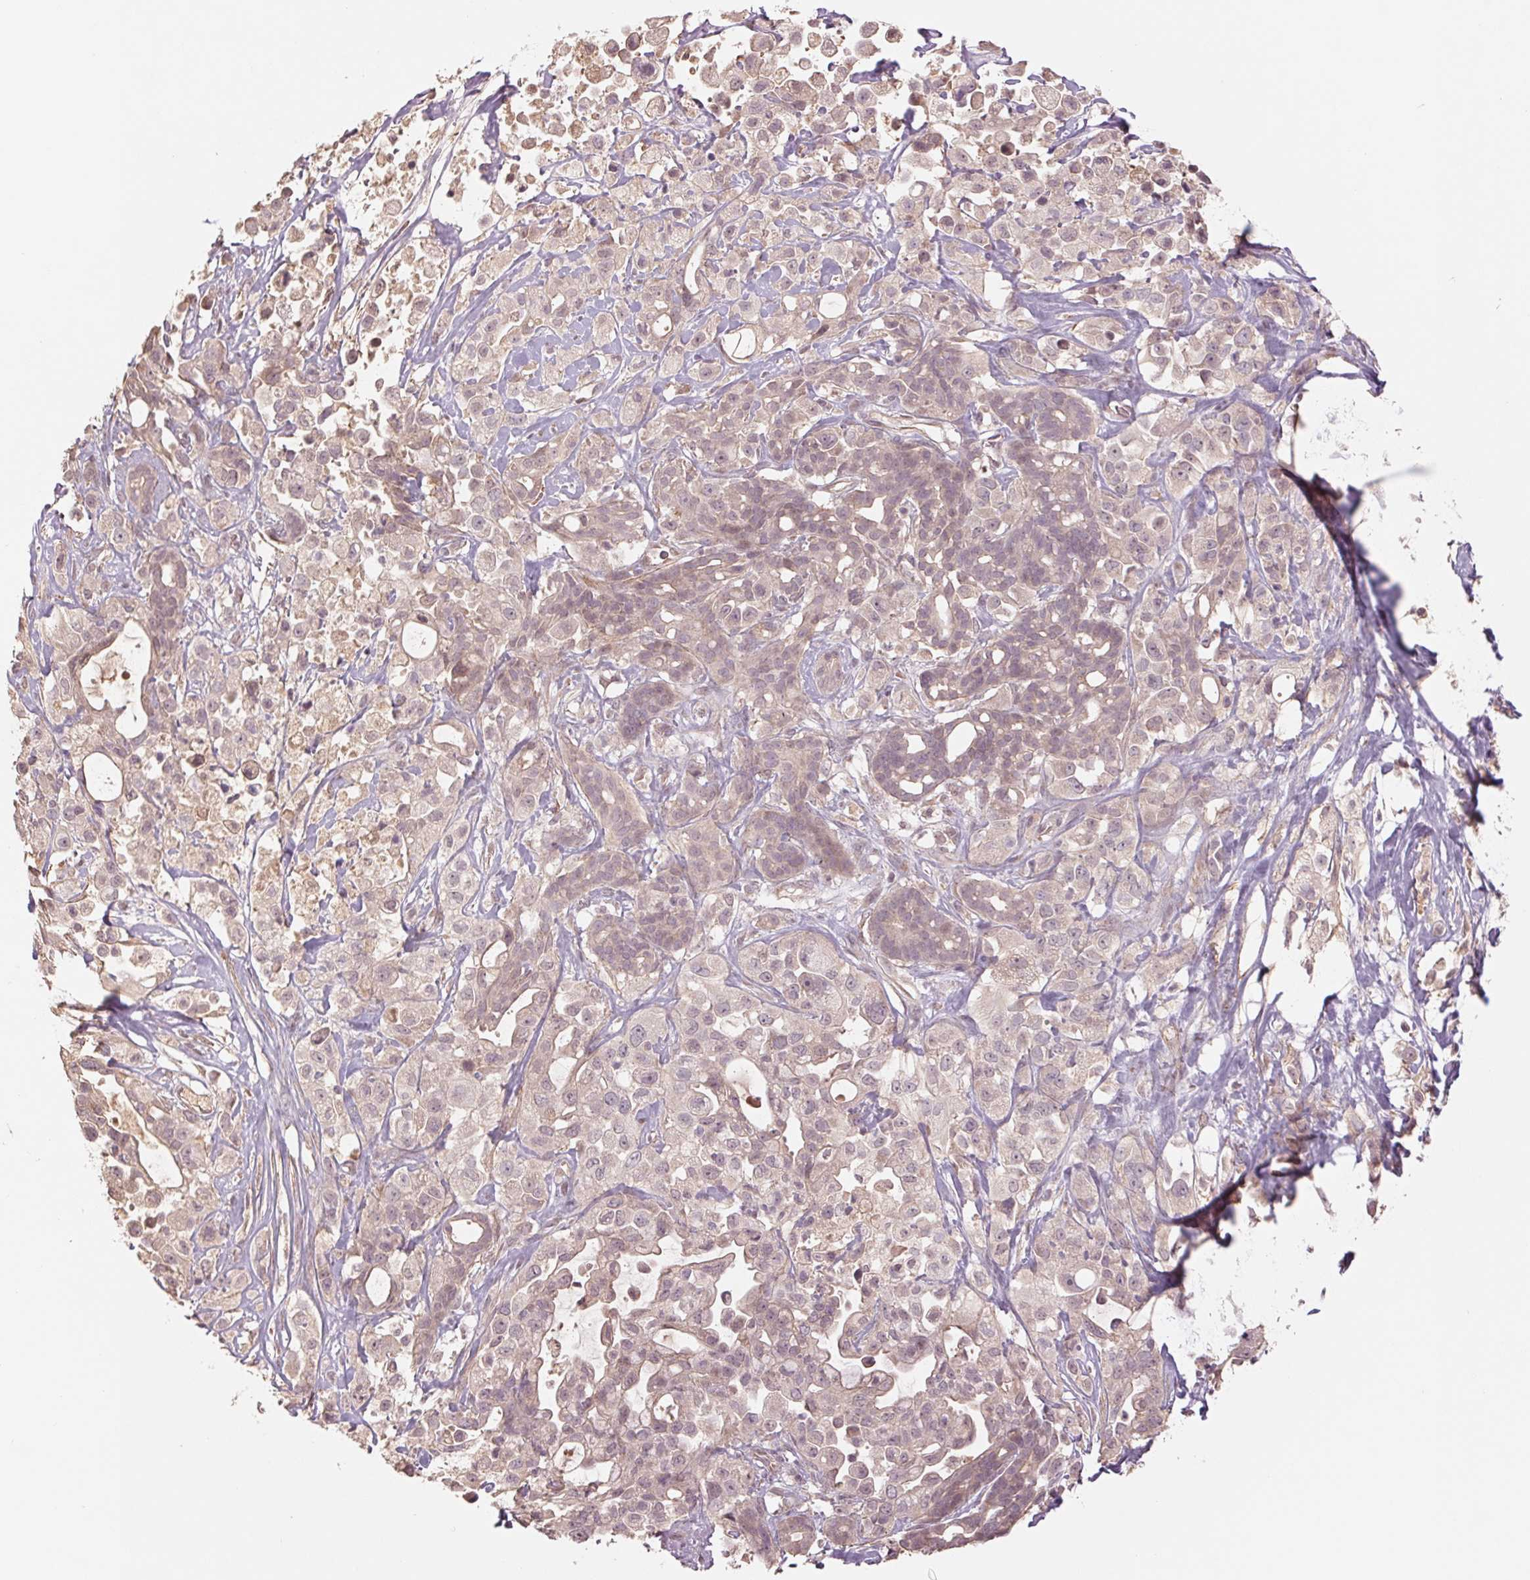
{"staining": {"intensity": "weak", "quantity": "<25%", "location": "cytoplasmic/membranous"}, "tissue": "pancreatic cancer", "cell_type": "Tumor cells", "image_type": "cancer", "snomed": [{"axis": "morphology", "description": "Adenocarcinoma, NOS"}, {"axis": "topography", "description": "Pancreas"}], "caption": "Tumor cells show no significant expression in adenocarcinoma (pancreatic).", "gene": "PPIA", "patient": {"sex": "male", "age": 44}}